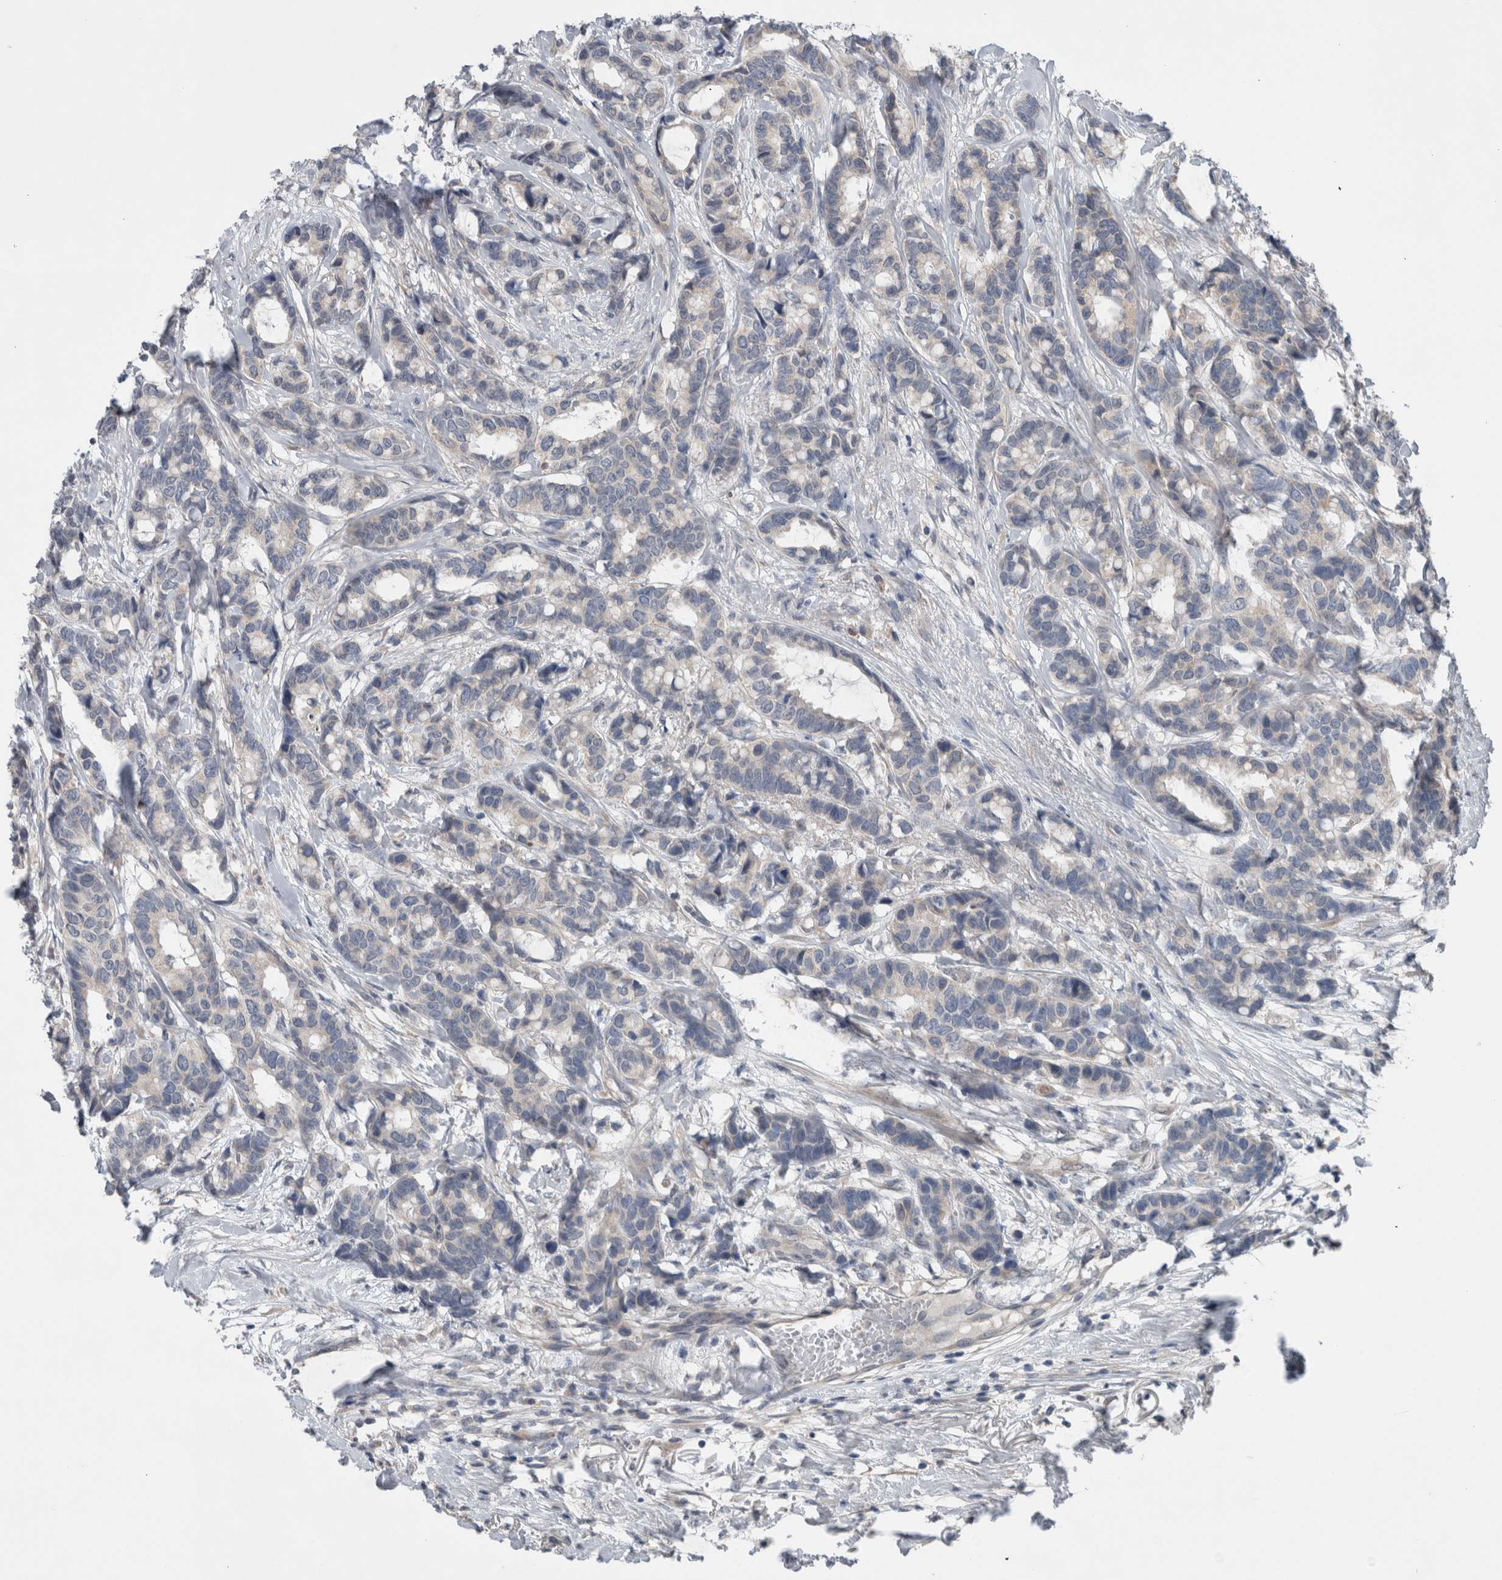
{"staining": {"intensity": "negative", "quantity": "none", "location": "none"}, "tissue": "breast cancer", "cell_type": "Tumor cells", "image_type": "cancer", "snomed": [{"axis": "morphology", "description": "Duct carcinoma"}, {"axis": "topography", "description": "Breast"}], "caption": "Breast cancer was stained to show a protein in brown. There is no significant positivity in tumor cells.", "gene": "CRNN", "patient": {"sex": "female", "age": 87}}